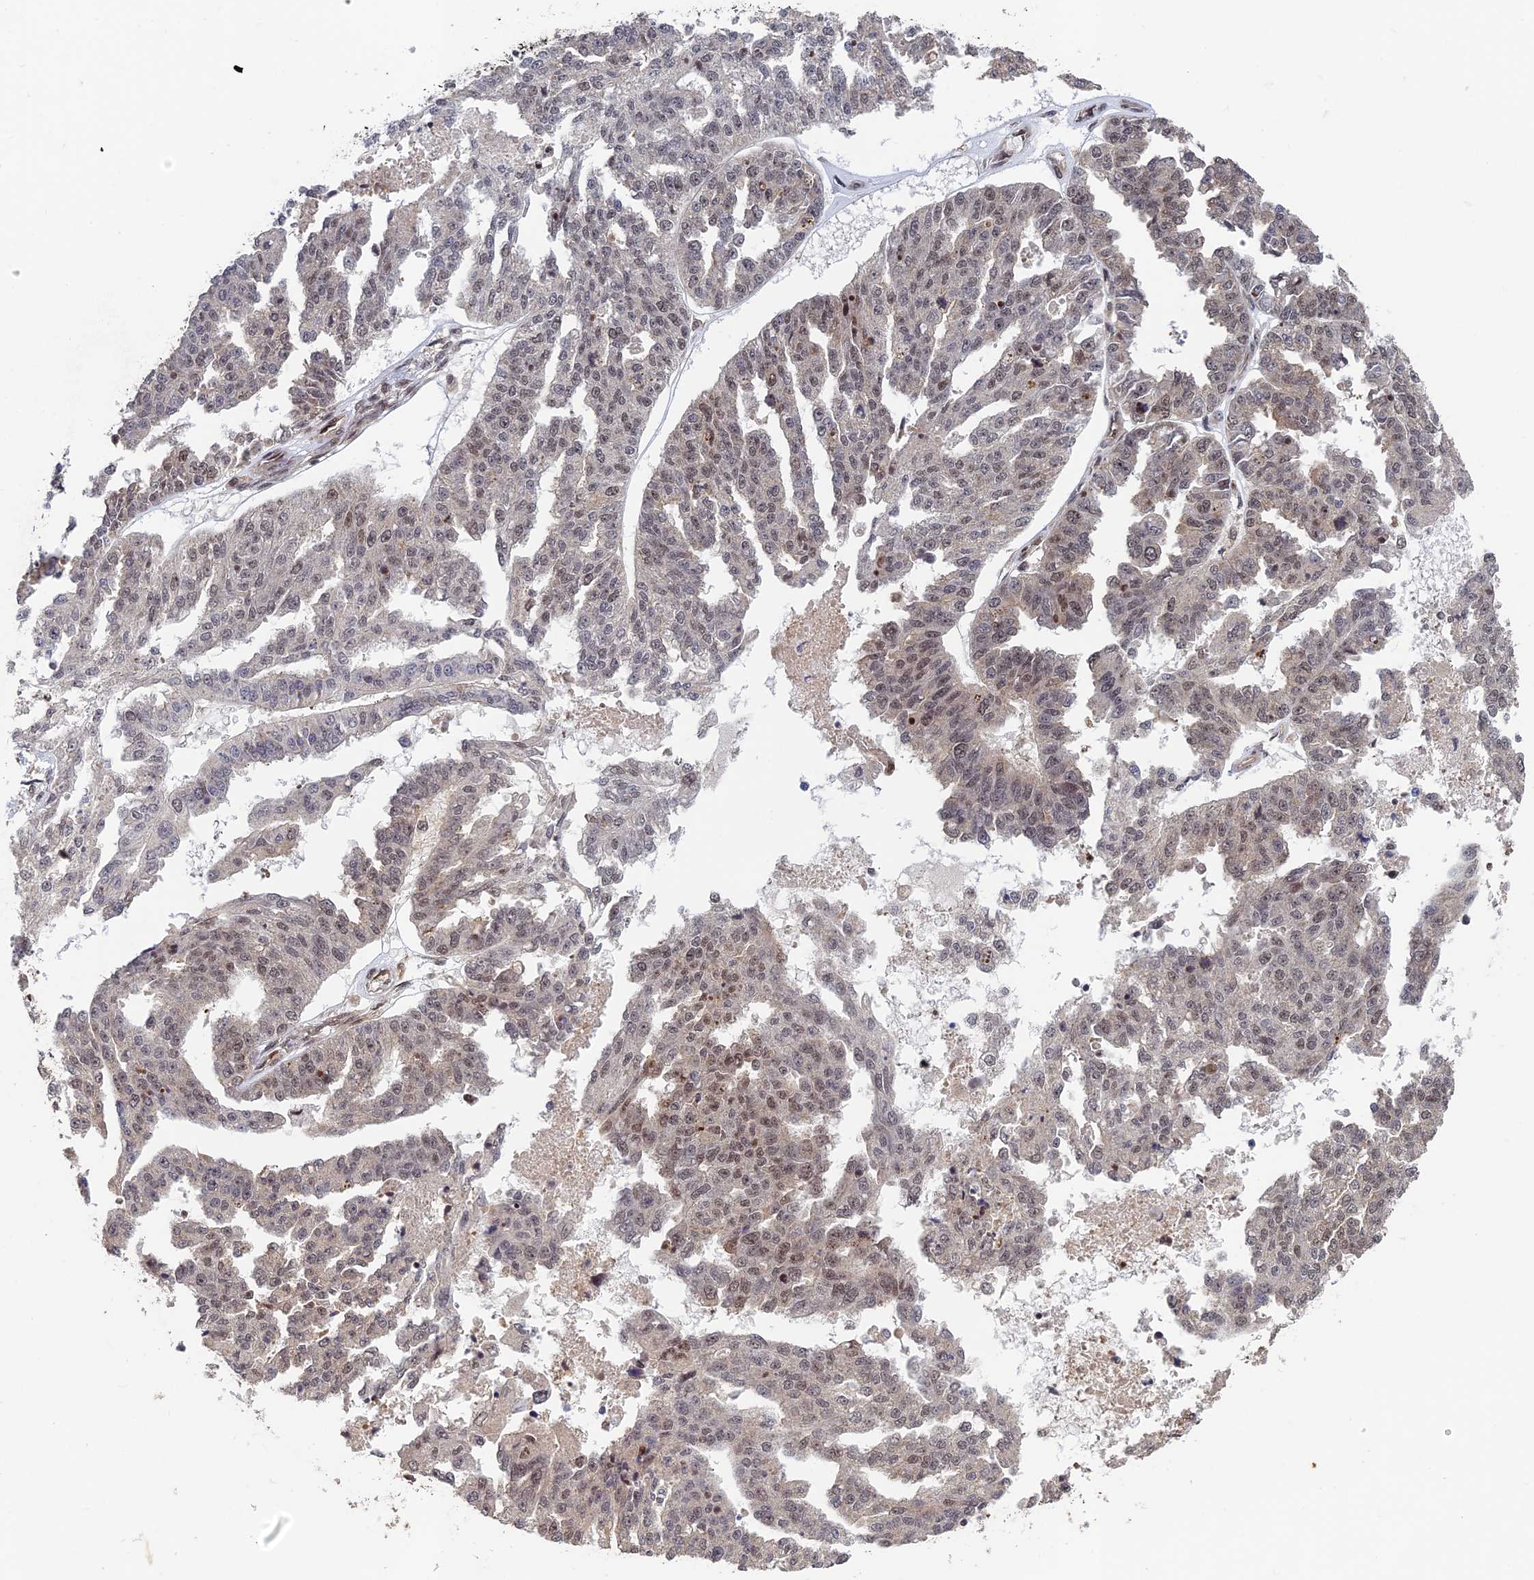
{"staining": {"intensity": "weak", "quantity": "25%-75%", "location": "nuclear"}, "tissue": "ovarian cancer", "cell_type": "Tumor cells", "image_type": "cancer", "snomed": [{"axis": "morphology", "description": "Cystadenocarcinoma, serous, NOS"}, {"axis": "topography", "description": "Ovary"}], "caption": "Protein expression analysis of serous cystadenocarcinoma (ovarian) displays weak nuclear positivity in about 25%-75% of tumor cells.", "gene": "FAM53C", "patient": {"sex": "female", "age": 58}}